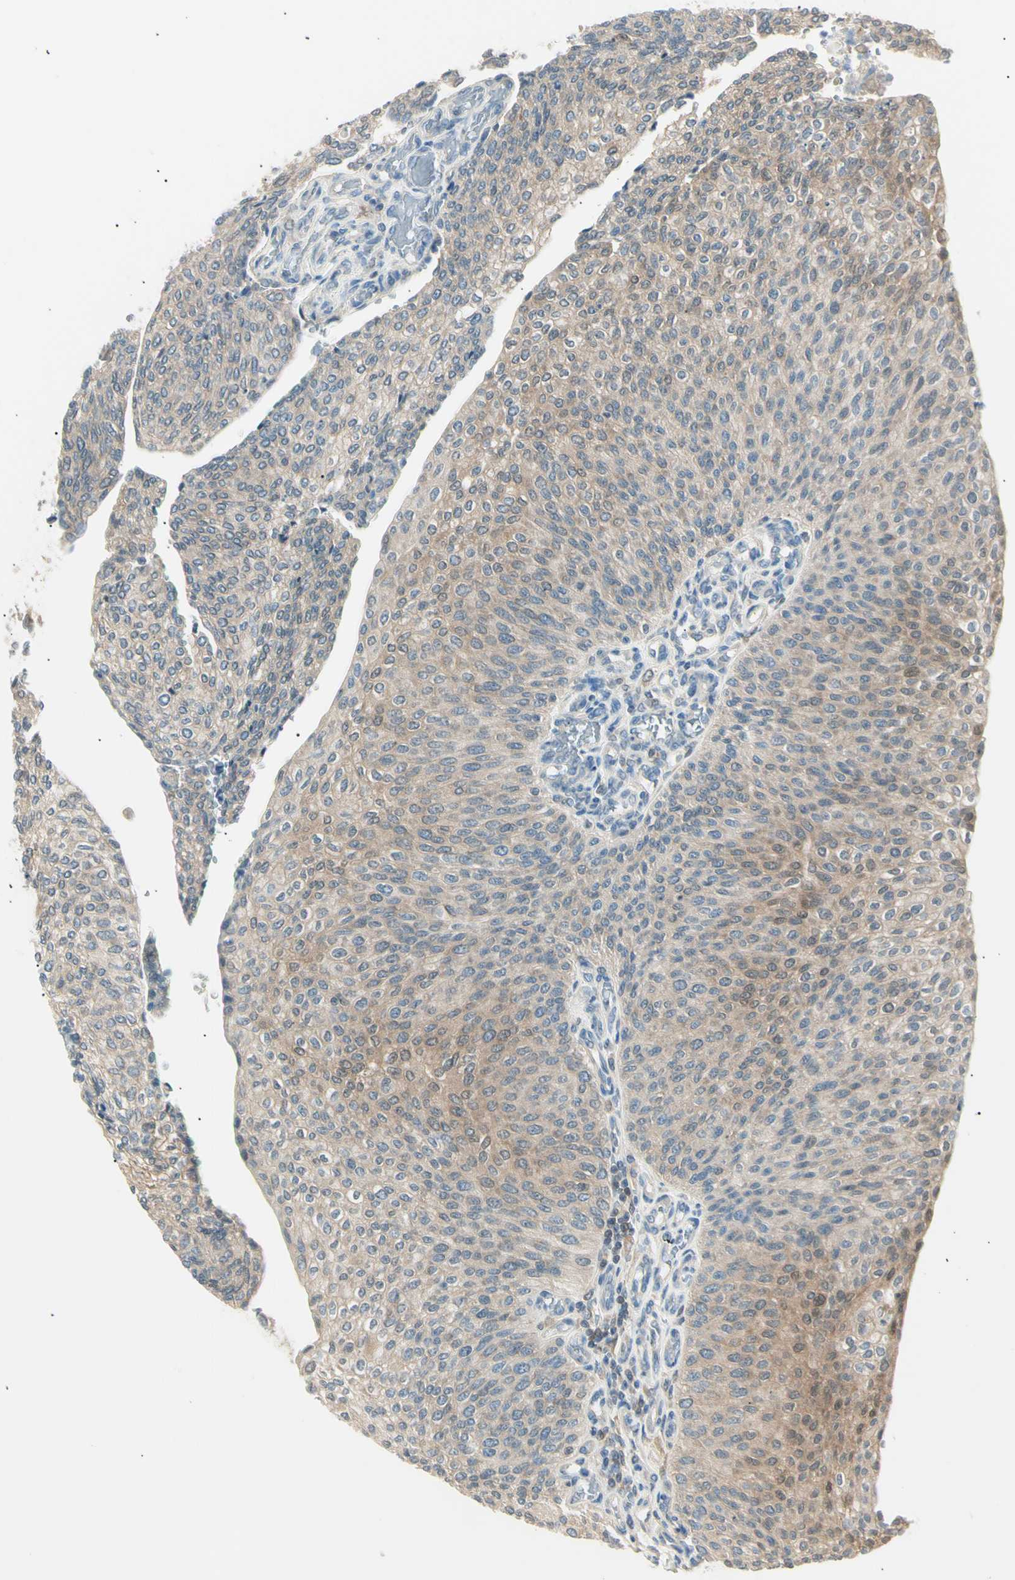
{"staining": {"intensity": "weak", "quantity": ">75%", "location": "cytoplasmic/membranous"}, "tissue": "urothelial cancer", "cell_type": "Tumor cells", "image_type": "cancer", "snomed": [{"axis": "morphology", "description": "Urothelial carcinoma, Low grade"}, {"axis": "topography", "description": "Urinary bladder"}], "caption": "IHC histopathology image of low-grade urothelial carcinoma stained for a protein (brown), which reveals low levels of weak cytoplasmic/membranous expression in about >75% of tumor cells.", "gene": "LHPP", "patient": {"sex": "female", "age": 79}}